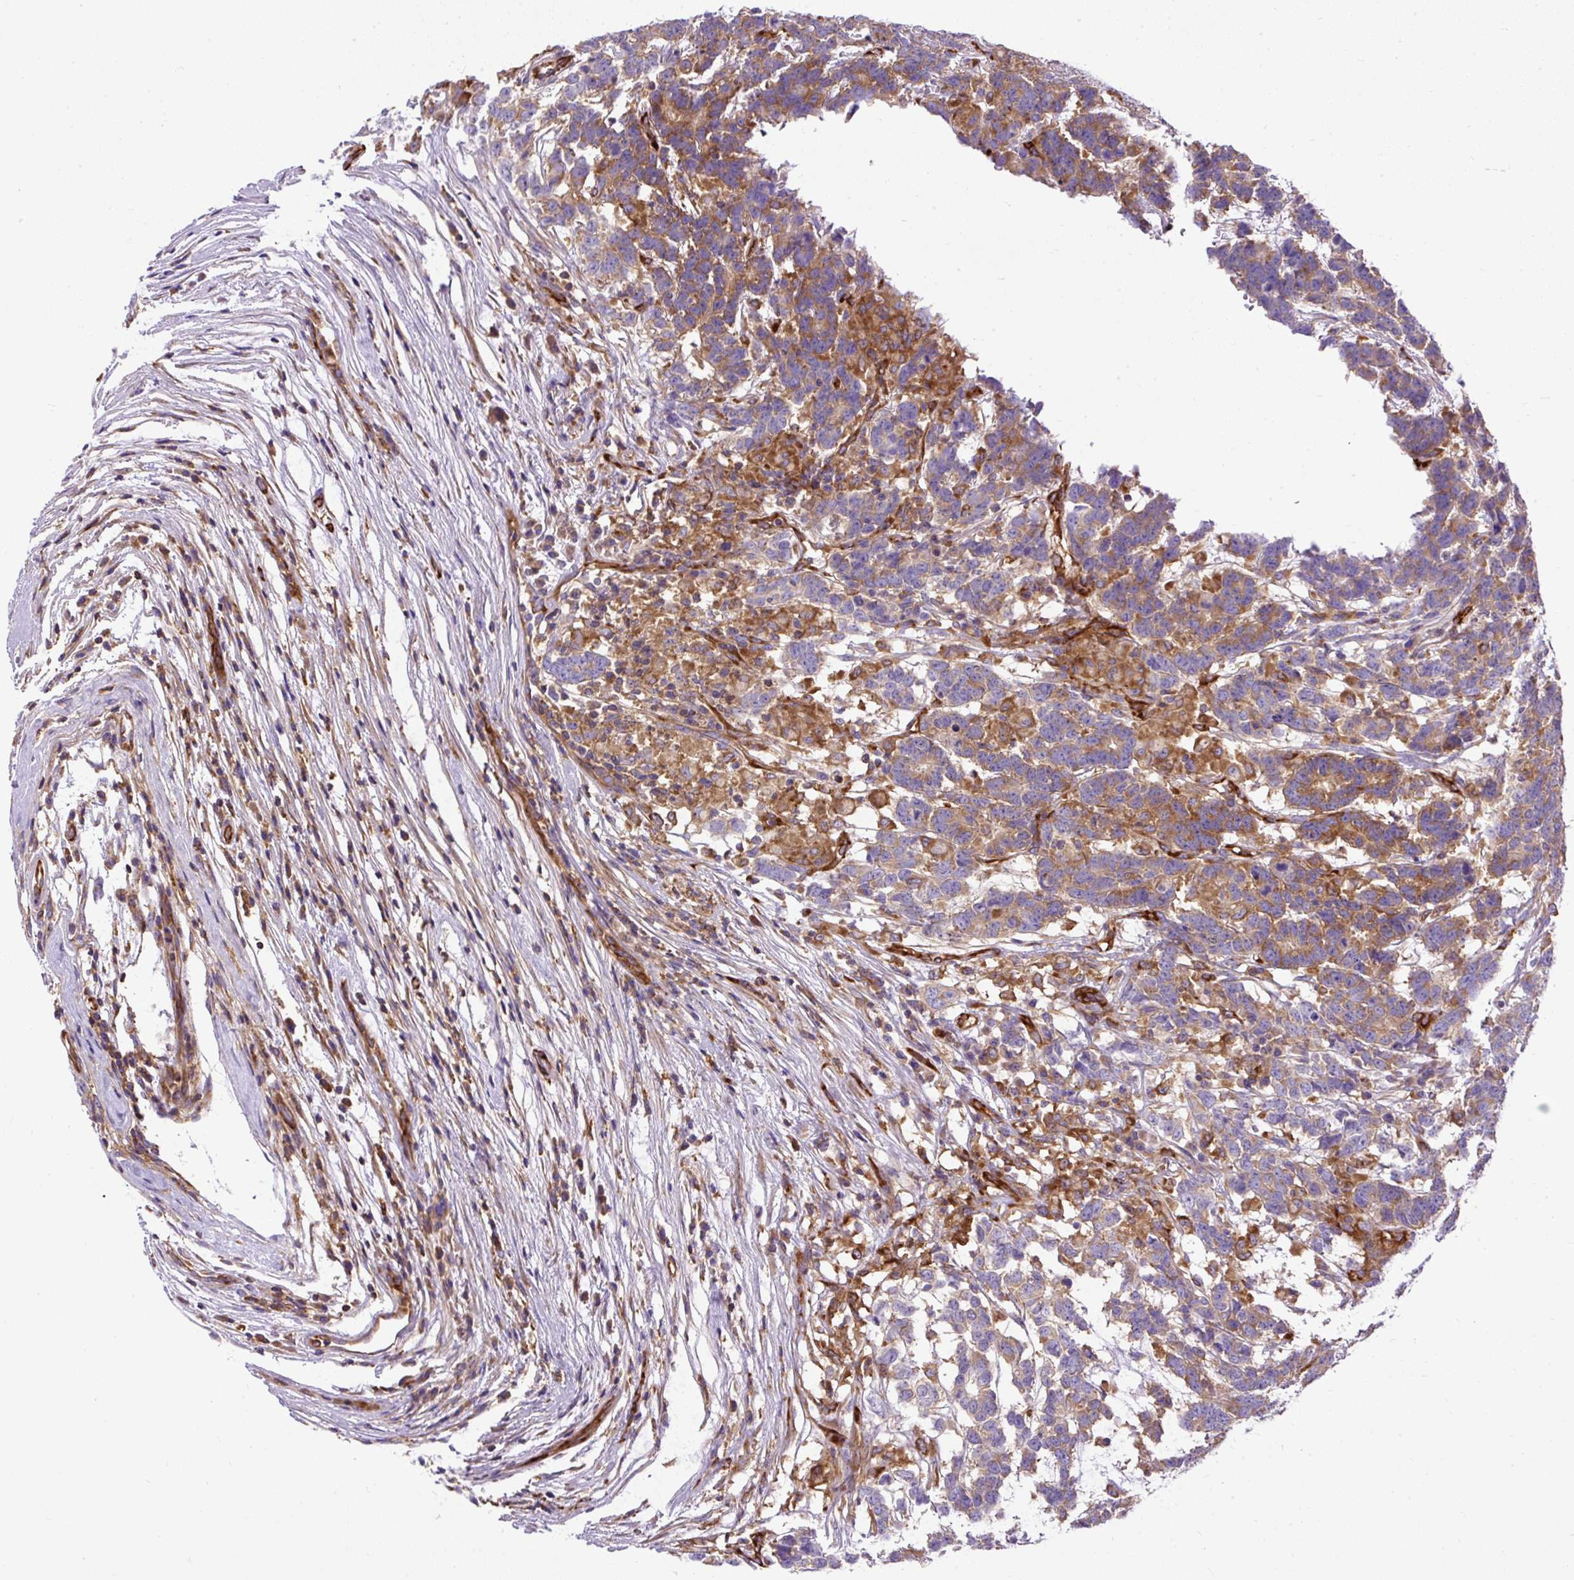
{"staining": {"intensity": "moderate", "quantity": ">75%", "location": "cytoplasmic/membranous"}, "tissue": "testis cancer", "cell_type": "Tumor cells", "image_type": "cancer", "snomed": [{"axis": "morphology", "description": "Carcinoma, Embryonal, NOS"}, {"axis": "topography", "description": "Testis"}], "caption": "Immunohistochemical staining of embryonal carcinoma (testis) displays medium levels of moderate cytoplasmic/membranous staining in approximately >75% of tumor cells.", "gene": "MAP1S", "patient": {"sex": "male", "age": 26}}